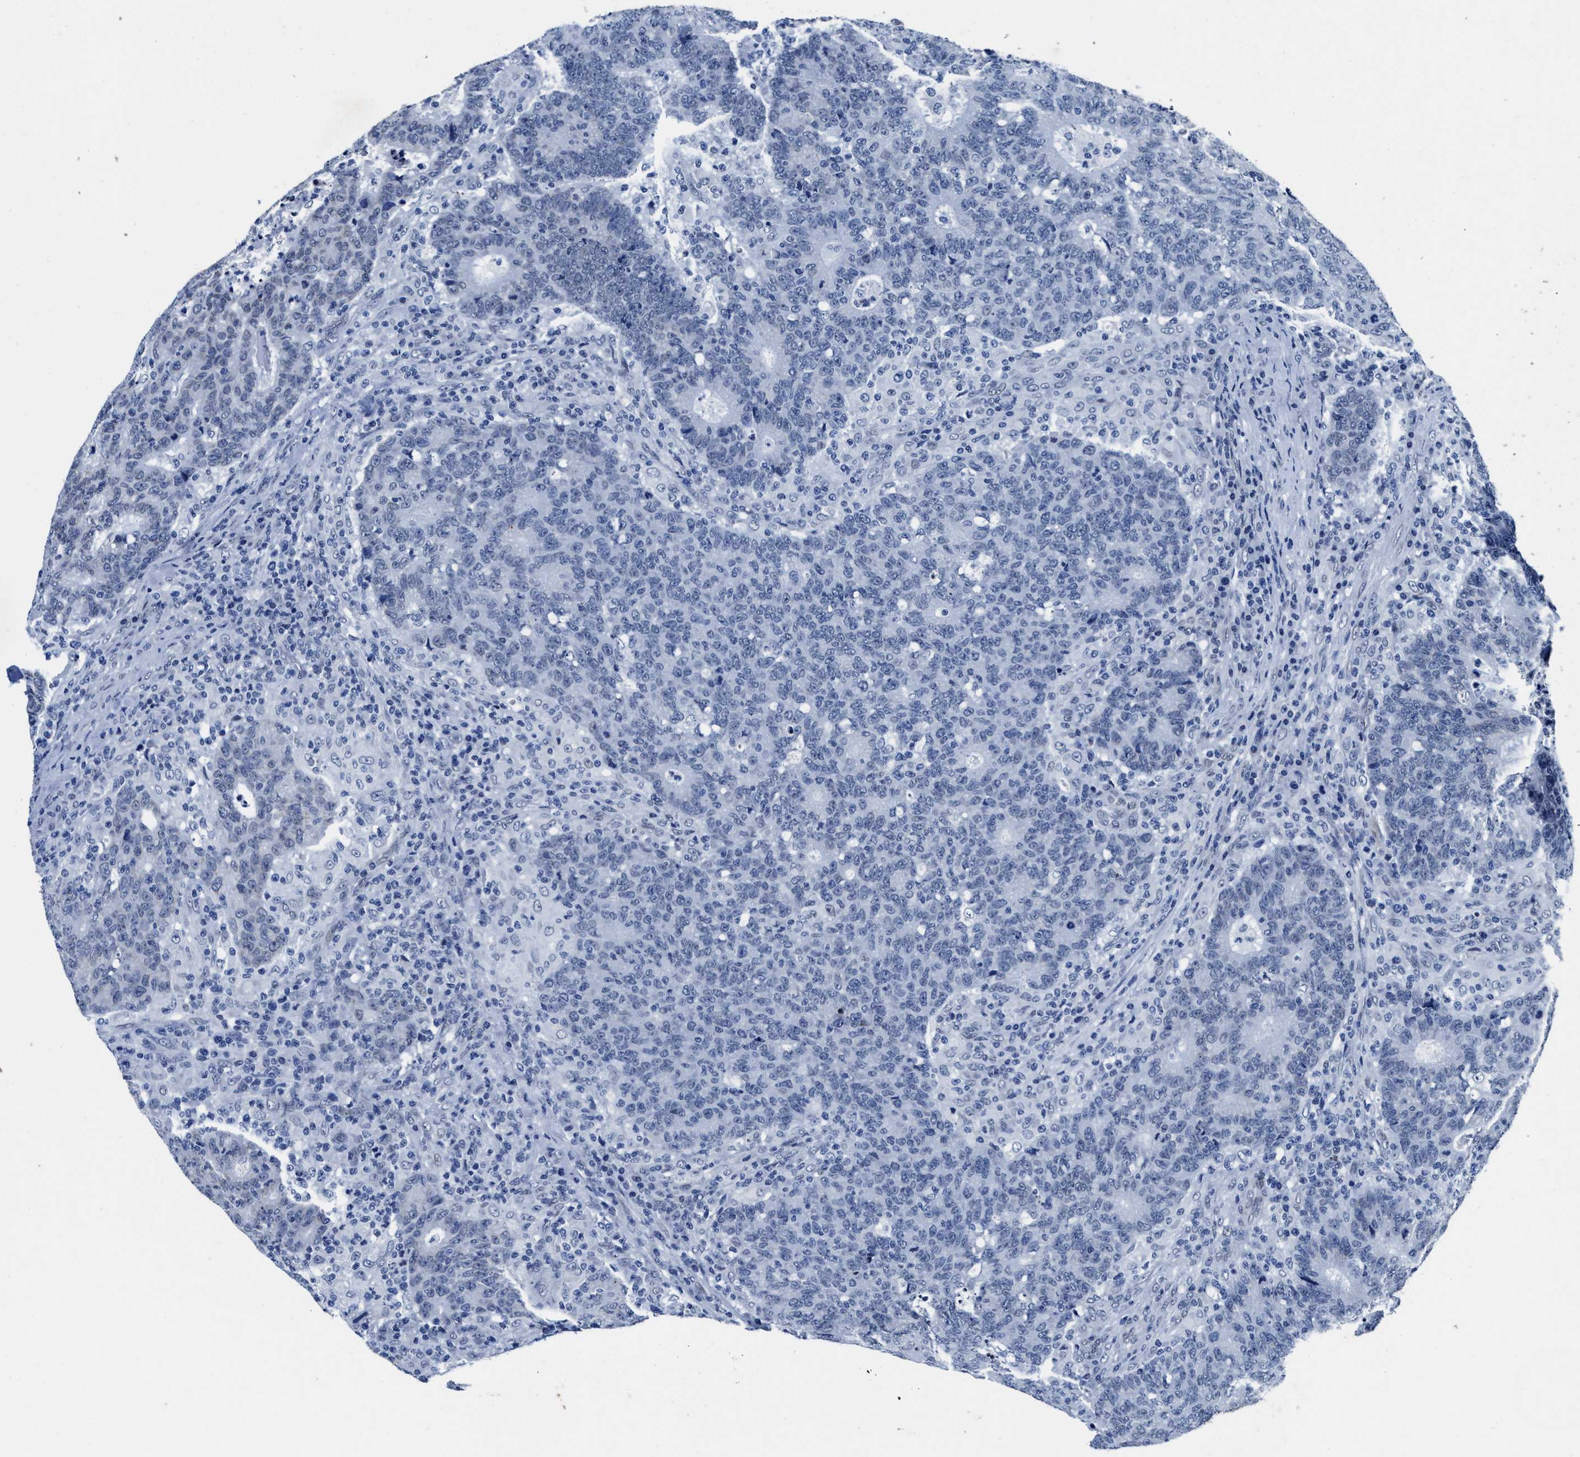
{"staining": {"intensity": "negative", "quantity": "none", "location": "none"}, "tissue": "colorectal cancer", "cell_type": "Tumor cells", "image_type": "cancer", "snomed": [{"axis": "morphology", "description": "Adenocarcinoma, NOS"}, {"axis": "topography", "description": "Colon"}], "caption": "DAB (3,3'-diaminobenzidine) immunohistochemical staining of human colorectal adenocarcinoma demonstrates no significant staining in tumor cells.", "gene": "UBN2", "patient": {"sex": "female", "age": 75}}